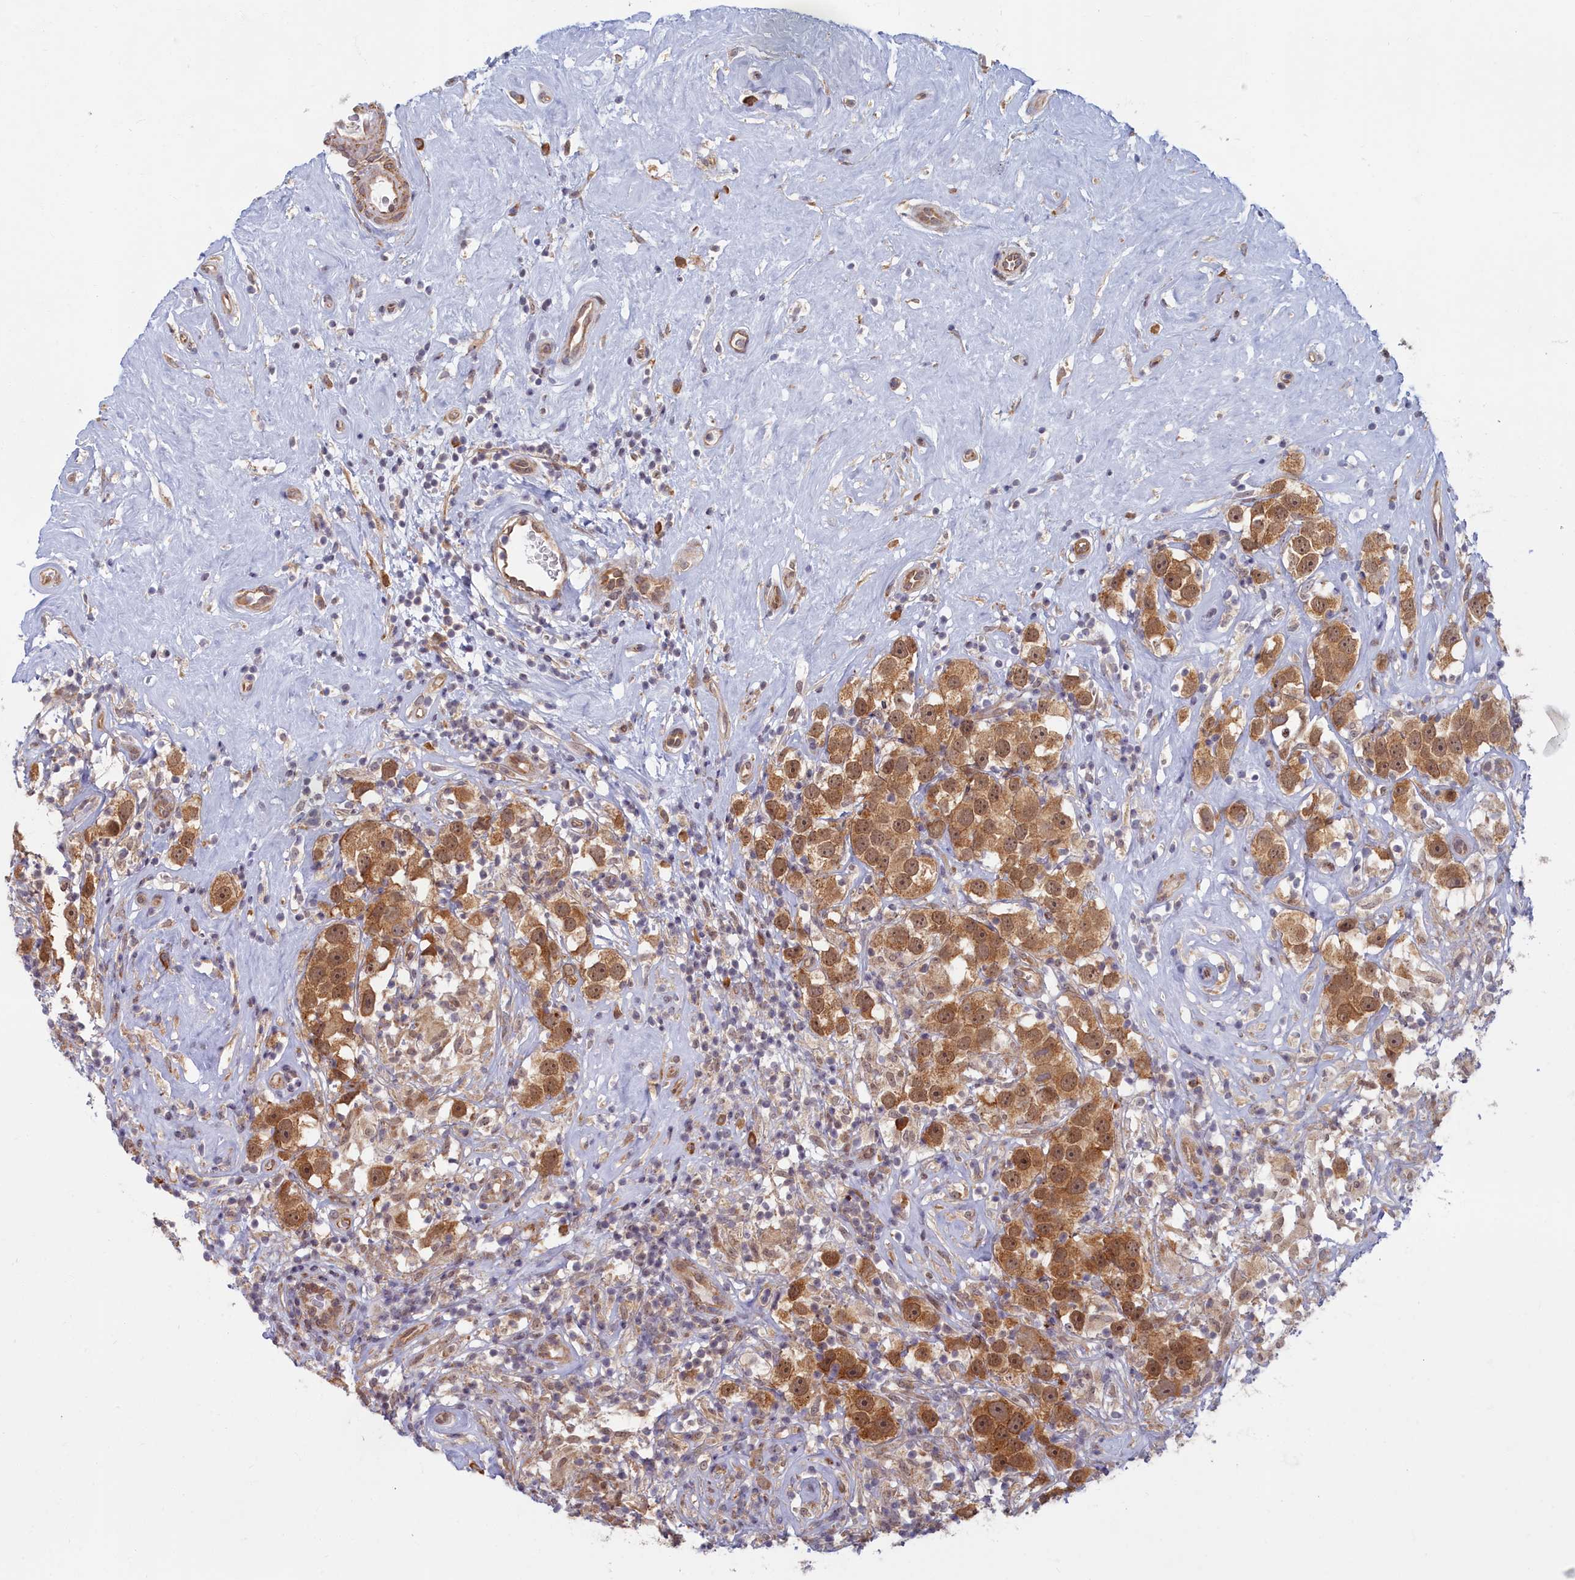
{"staining": {"intensity": "moderate", "quantity": ">75%", "location": "cytoplasmic/membranous,nuclear"}, "tissue": "testis cancer", "cell_type": "Tumor cells", "image_type": "cancer", "snomed": [{"axis": "morphology", "description": "Seminoma, NOS"}, {"axis": "topography", "description": "Testis"}], "caption": "Protein expression by immunohistochemistry (IHC) demonstrates moderate cytoplasmic/membranous and nuclear positivity in about >75% of tumor cells in seminoma (testis).", "gene": "MAK16", "patient": {"sex": "male", "age": 49}}